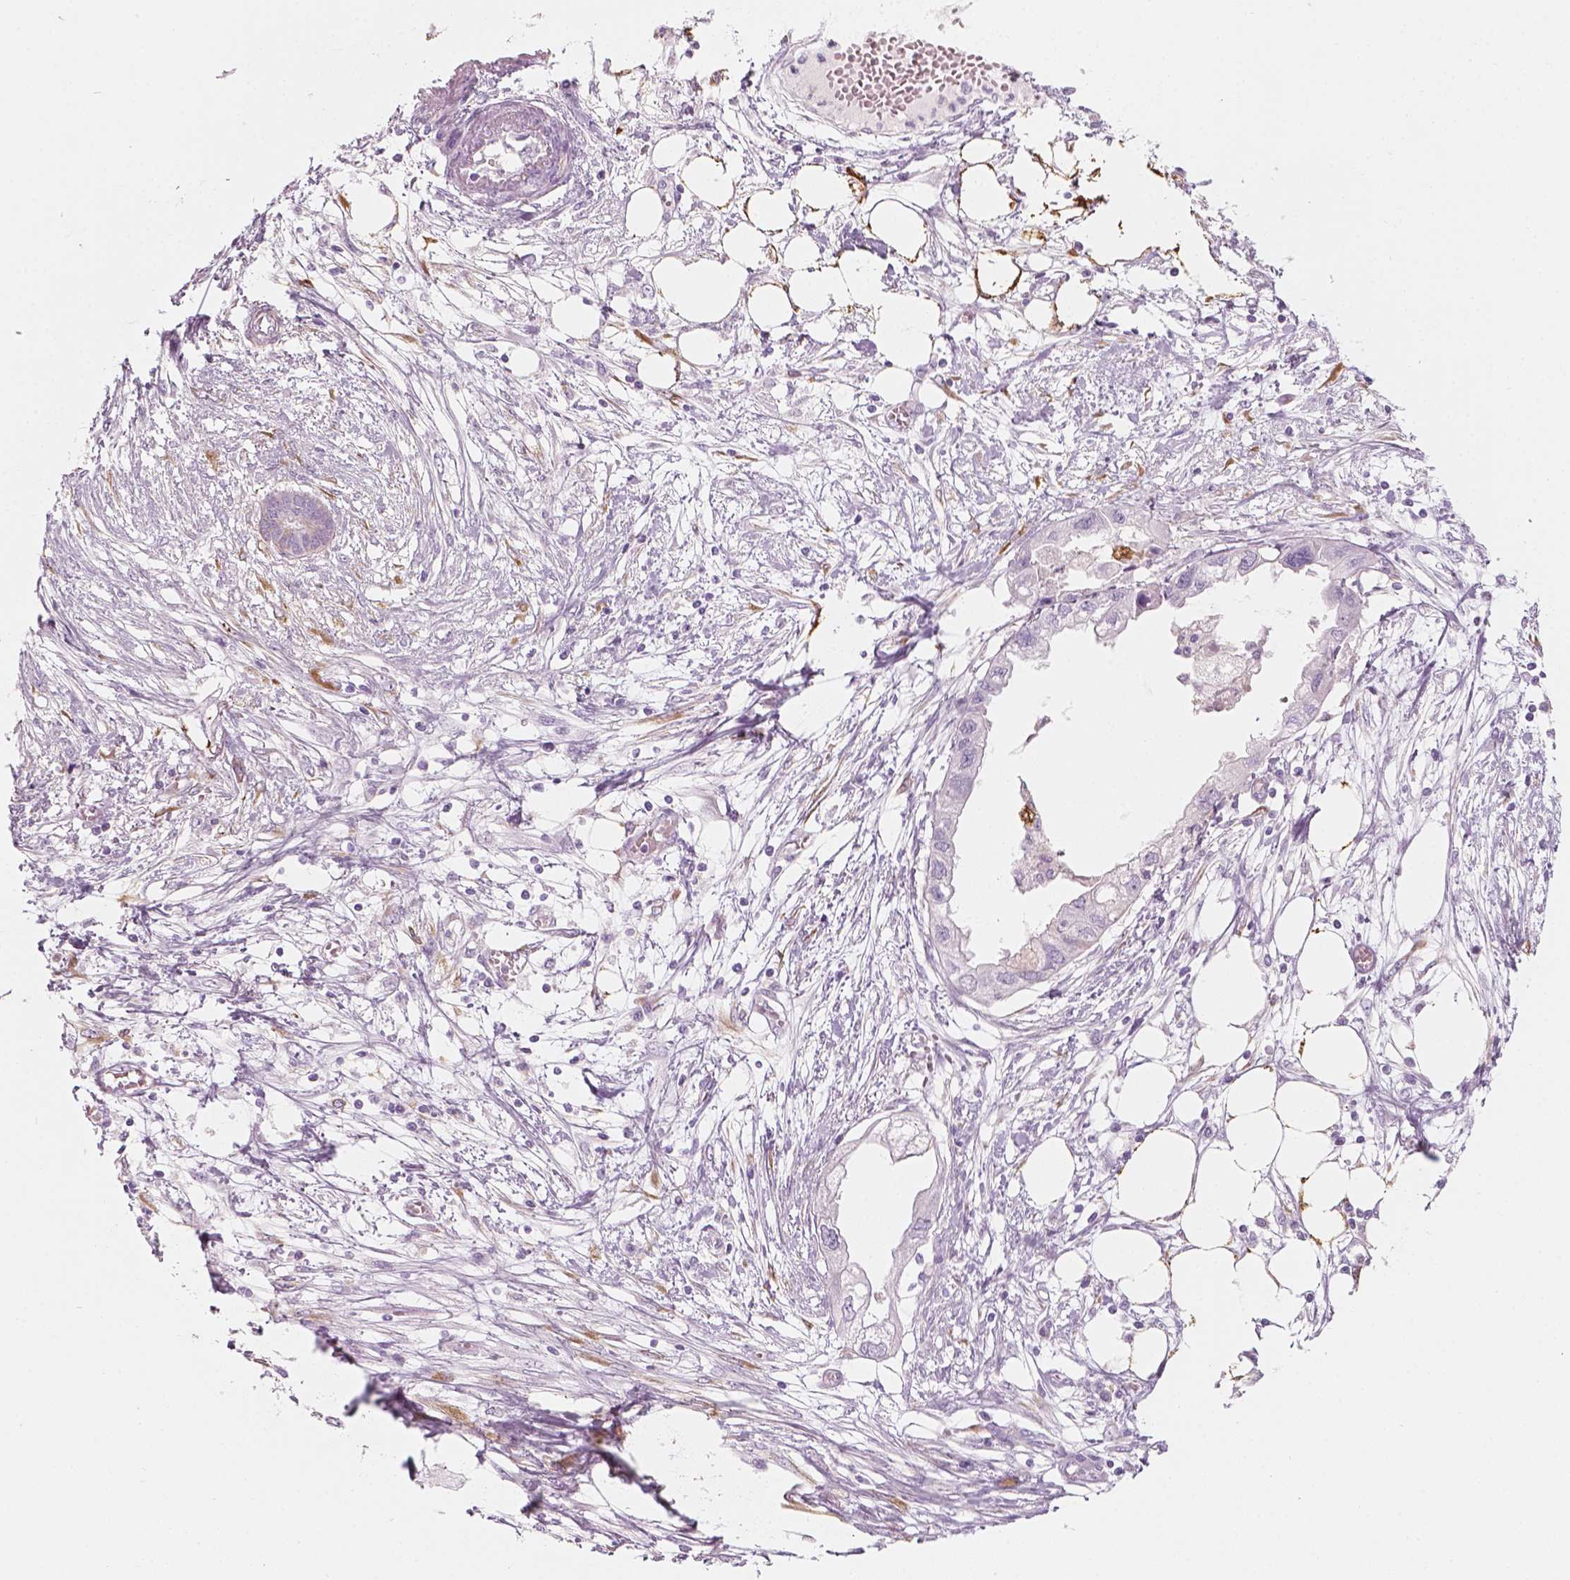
{"staining": {"intensity": "moderate", "quantity": "<25%", "location": "cytoplasmic/membranous"}, "tissue": "endometrial cancer", "cell_type": "Tumor cells", "image_type": "cancer", "snomed": [{"axis": "morphology", "description": "Adenocarcinoma, NOS"}, {"axis": "morphology", "description": "Adenocarcinoma, metastatic, NOS"}, {"axis": "topography", "description": "Adipose tissue"}, {"axis": "topography", "description": "Endometrium"}], "caption": "A brown stain highlights moderate cytoplasmic/membranous positivity of a protein in endometrial cancer tumor cells.", "gene": "CES1", "patient": {"sex": "female", "age": 67}}